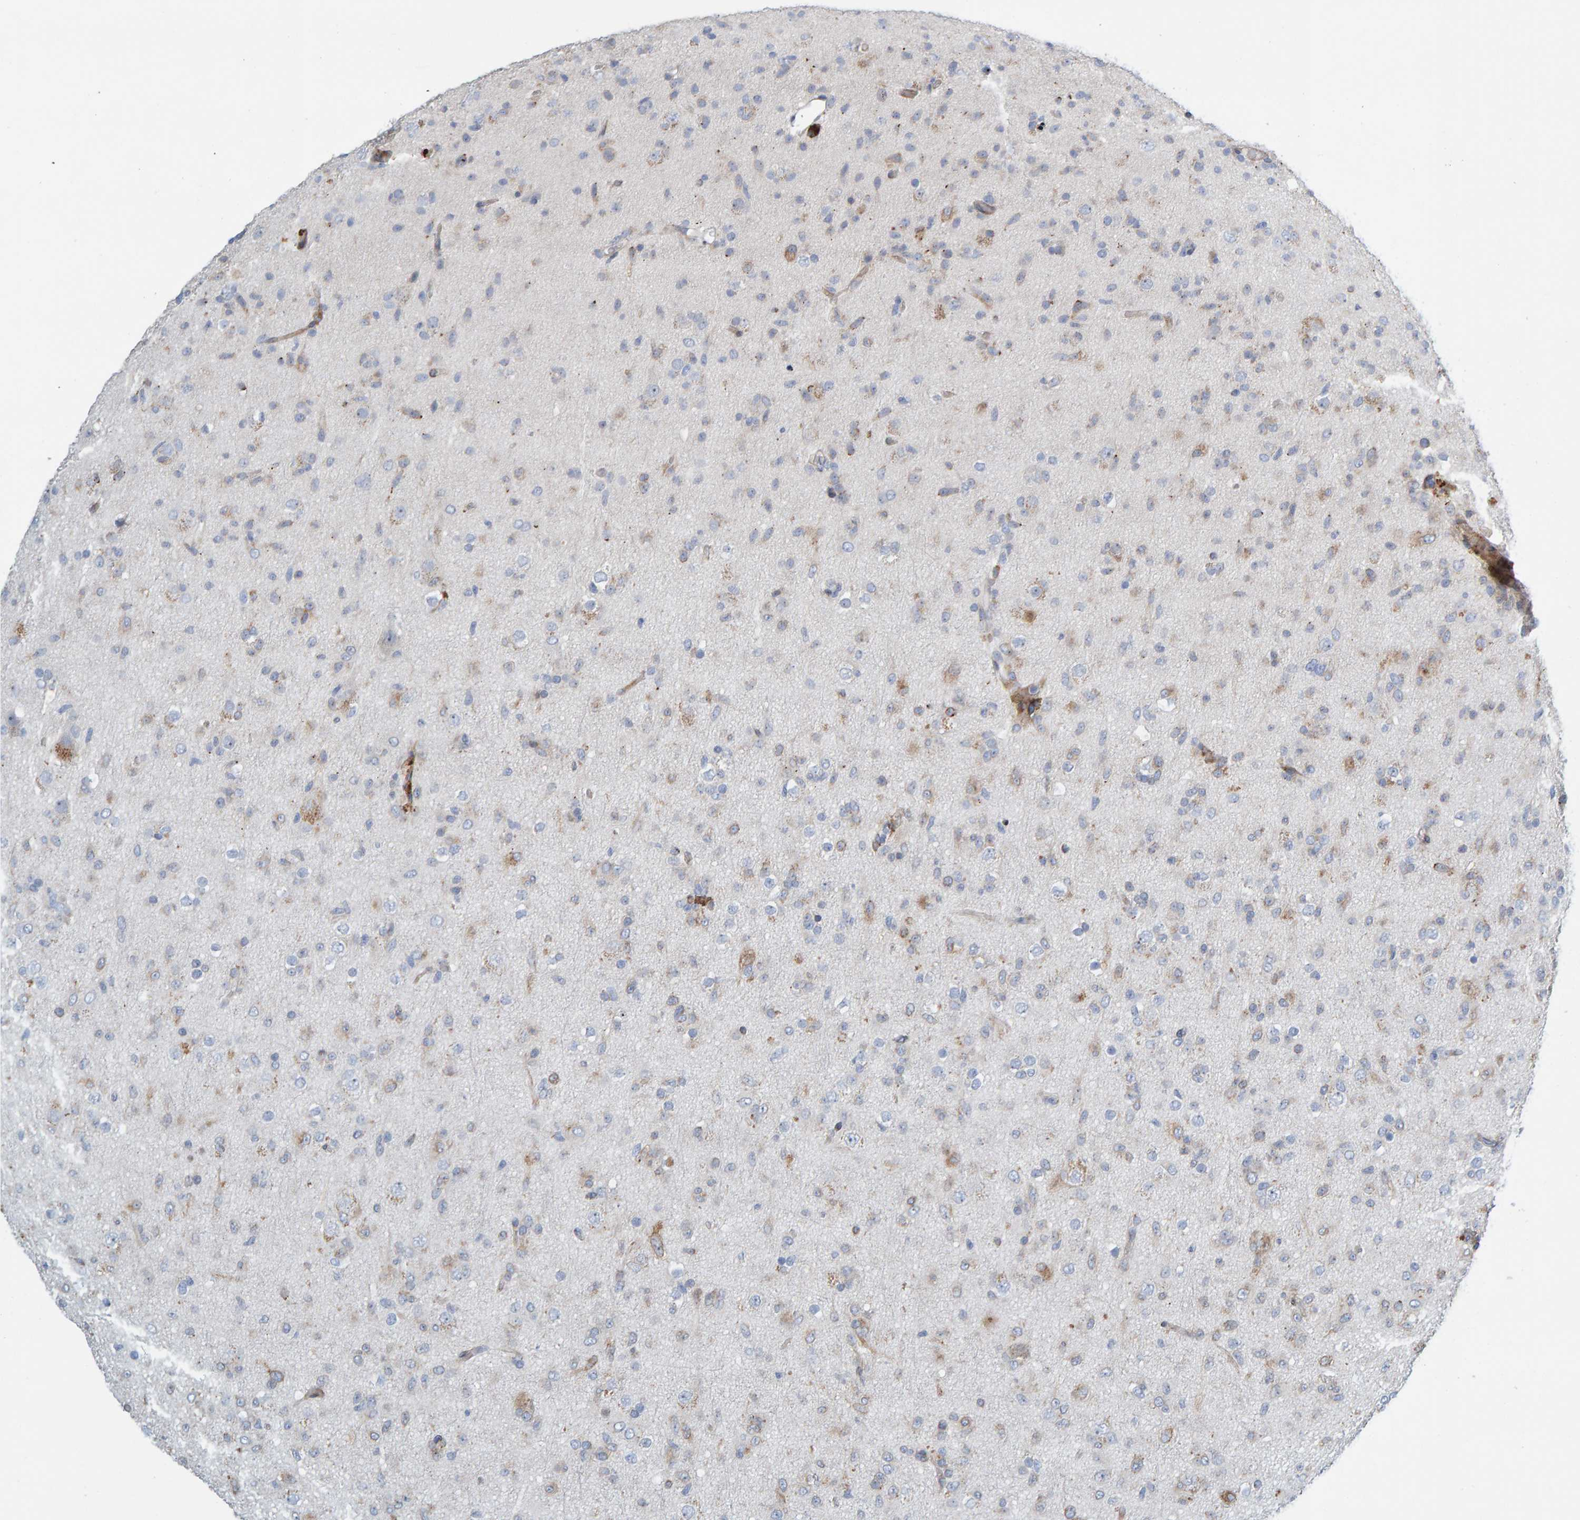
{"staining": {"intensity": "weak", "quantity": "<25%", "location": "cytoplasmic/membranous"}, "tissue": "glioma", "cell_type": "Tumor cells", "image_type": "cancer", "snomed": [{"axis": "morphology", "description": "Glioma, malignant, Low grade"}, {"axis": "topography", "description": "Brain"}], "caption": "DAB immunohistochemical staining of malignant glioma (low-grade) shows no significant expression in tumor cells.", "gene": "MMP16", "patient": {"sex": "male", "age": 65}}